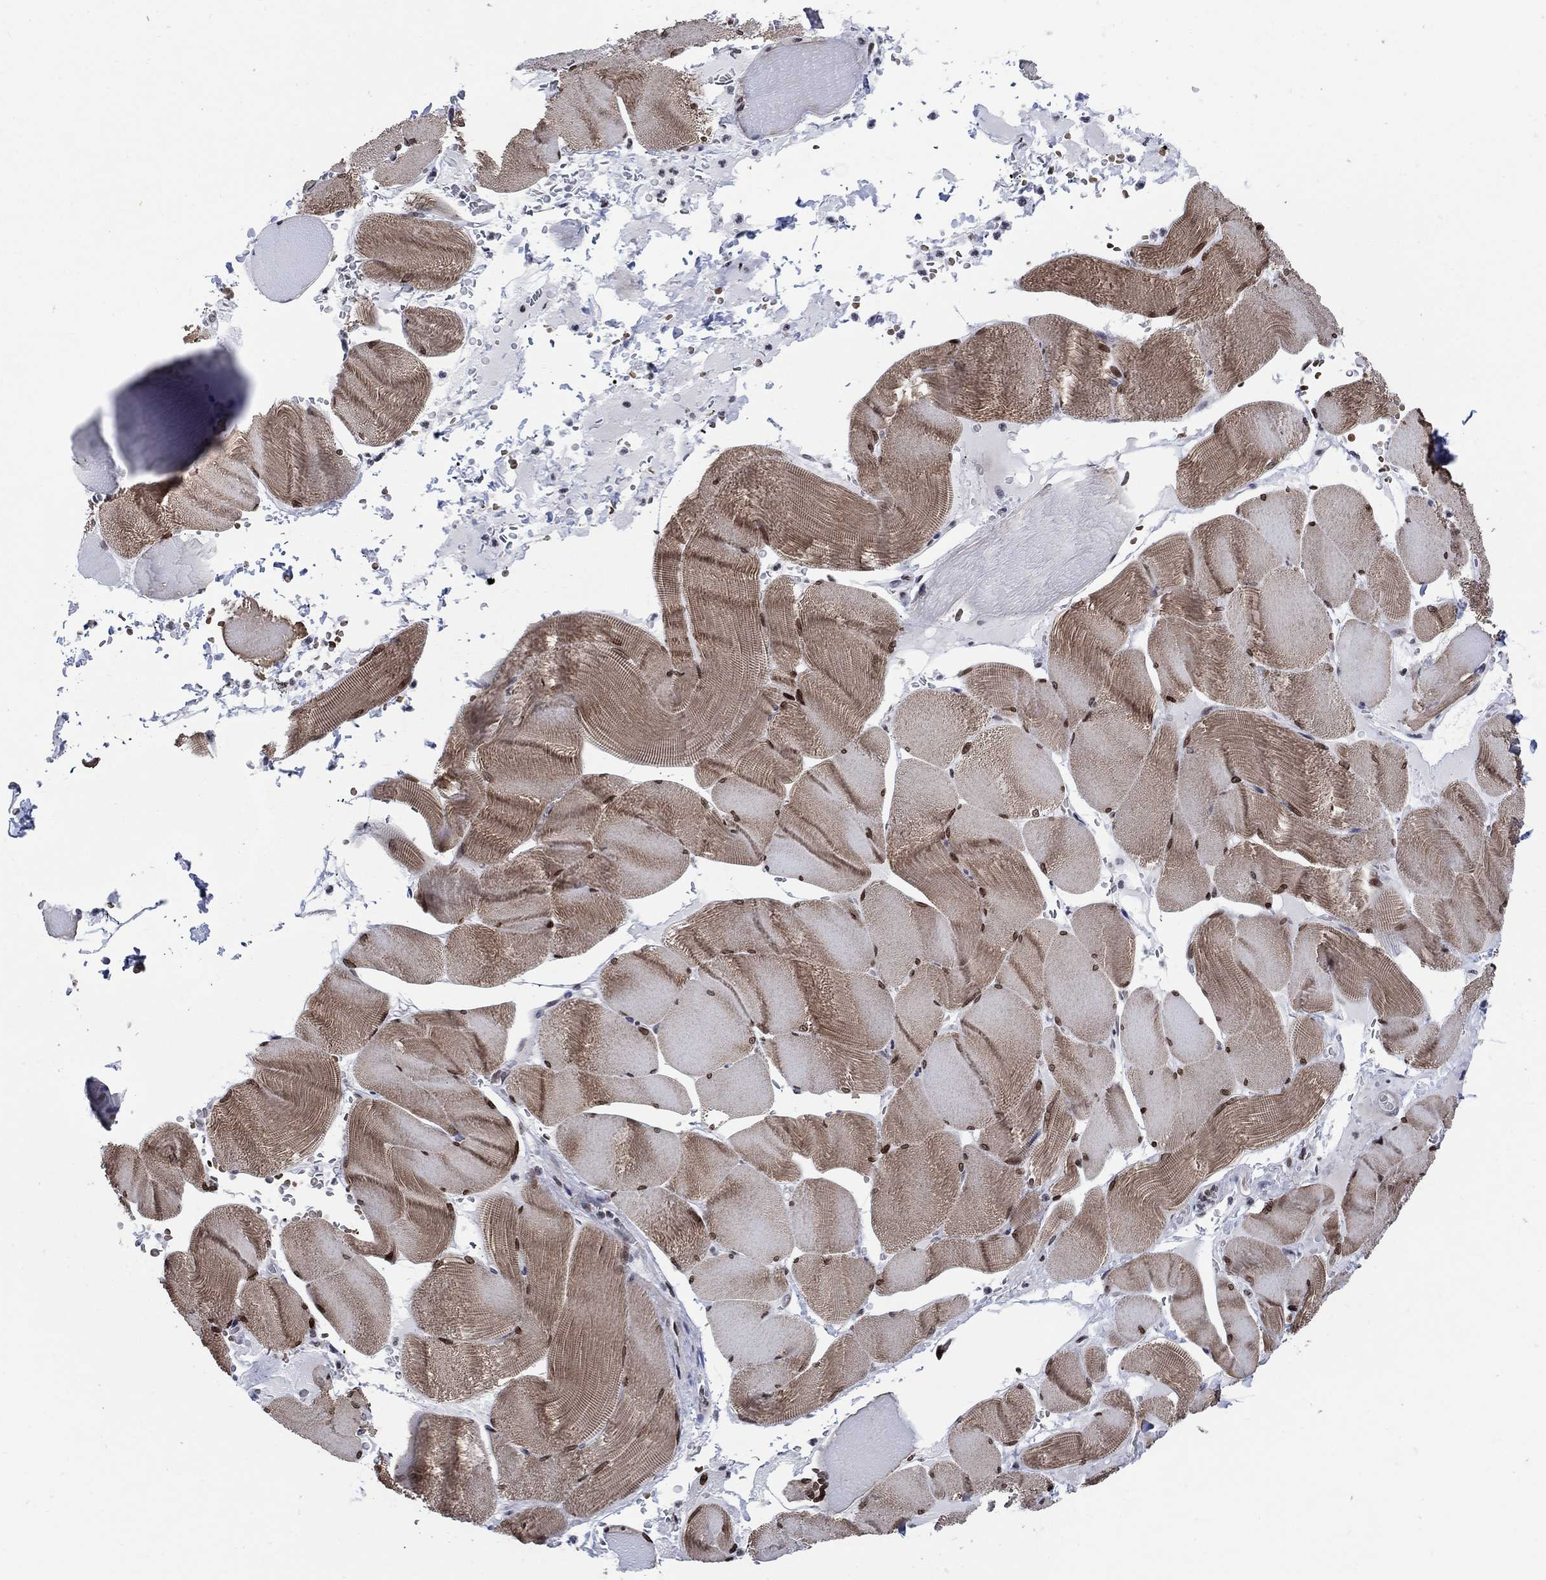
{"staining": {"intensity": "moderate", "quantity": "25%-75%", "location": "cytoplasmic/membranous,nuclear"}, "tissue": "skeletal muscle", "cell_type": "Myocytes", "image_type": "normal", "snomed": [{"axis": "morphology", "description": "Normal tissue, NOS"}, {"axis": "topography", "description": "Skeletal muscle"}], "caption": "Immunohistochemistry (DAB) staining of normal skeletal muscle exhibits moderate cytoplasmic/membranous,nuclear protein staining in about 25%-75% of myocytes. (DAB IHC, brown staining for protein, blue staining for nuclei).", "gene": "HMGA1", "patient": {"sex": "male", "age": 56}}